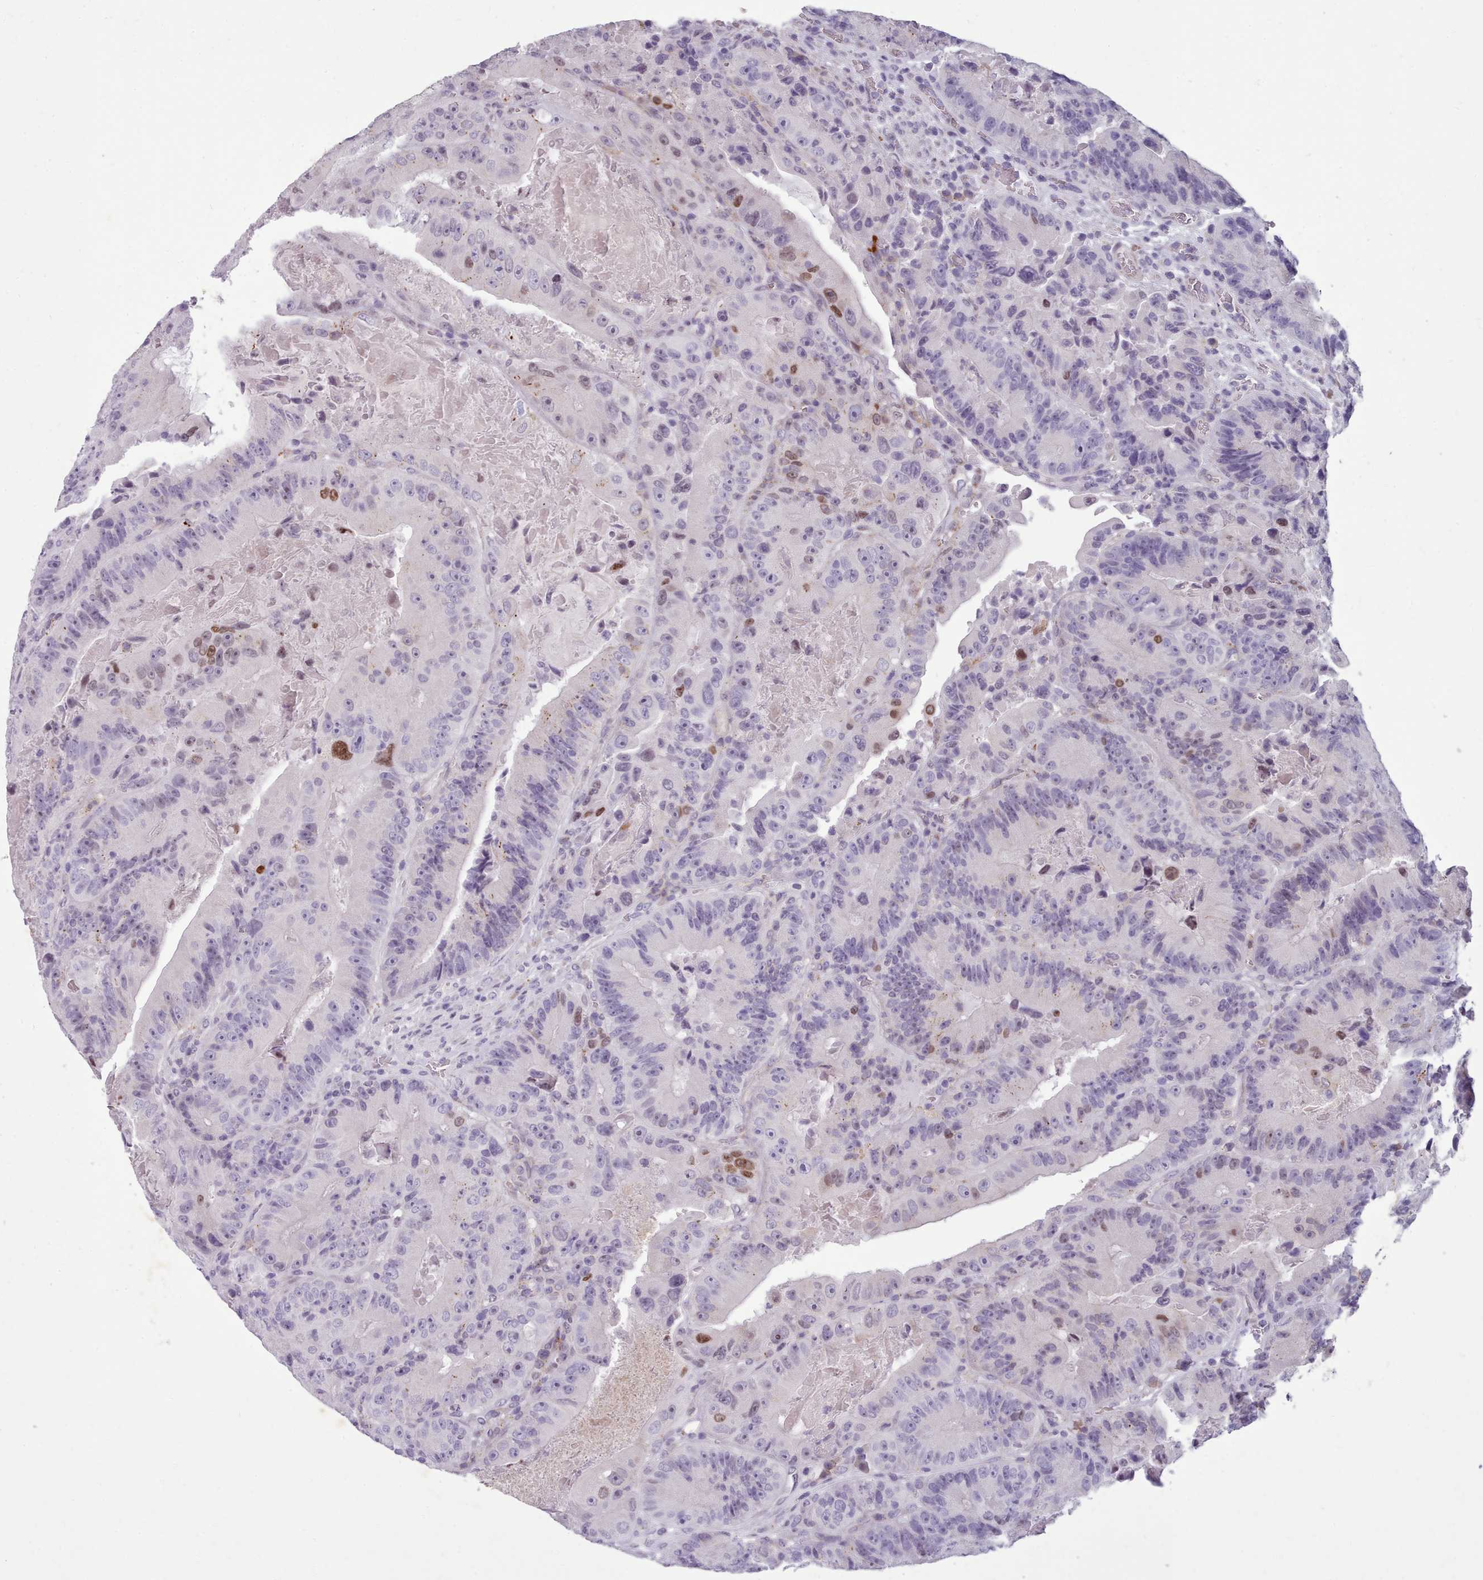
{"staining": {"intensity": "moderate", "quantity": "<25%", "location": "nuclear"}, "tissue": "colorectal cancer", "cell_type": "Tumor cells", "image_type": "cancer", "snomed": [{"axis": "morphology", "description": "Adenocarcinoma, NOS"}, {"axis": "topography", "description": "Colon"}], "caption": "Protein analysis of adenocarcinoma (colorectal) tissue reveals moderate nuclear expression in approximately <25% of tumor cells. (Brightfield microscopy of DAB IHC at high magnification).", "gene": "KCNT2", "patient": {"sex": "female", "age": 86}}